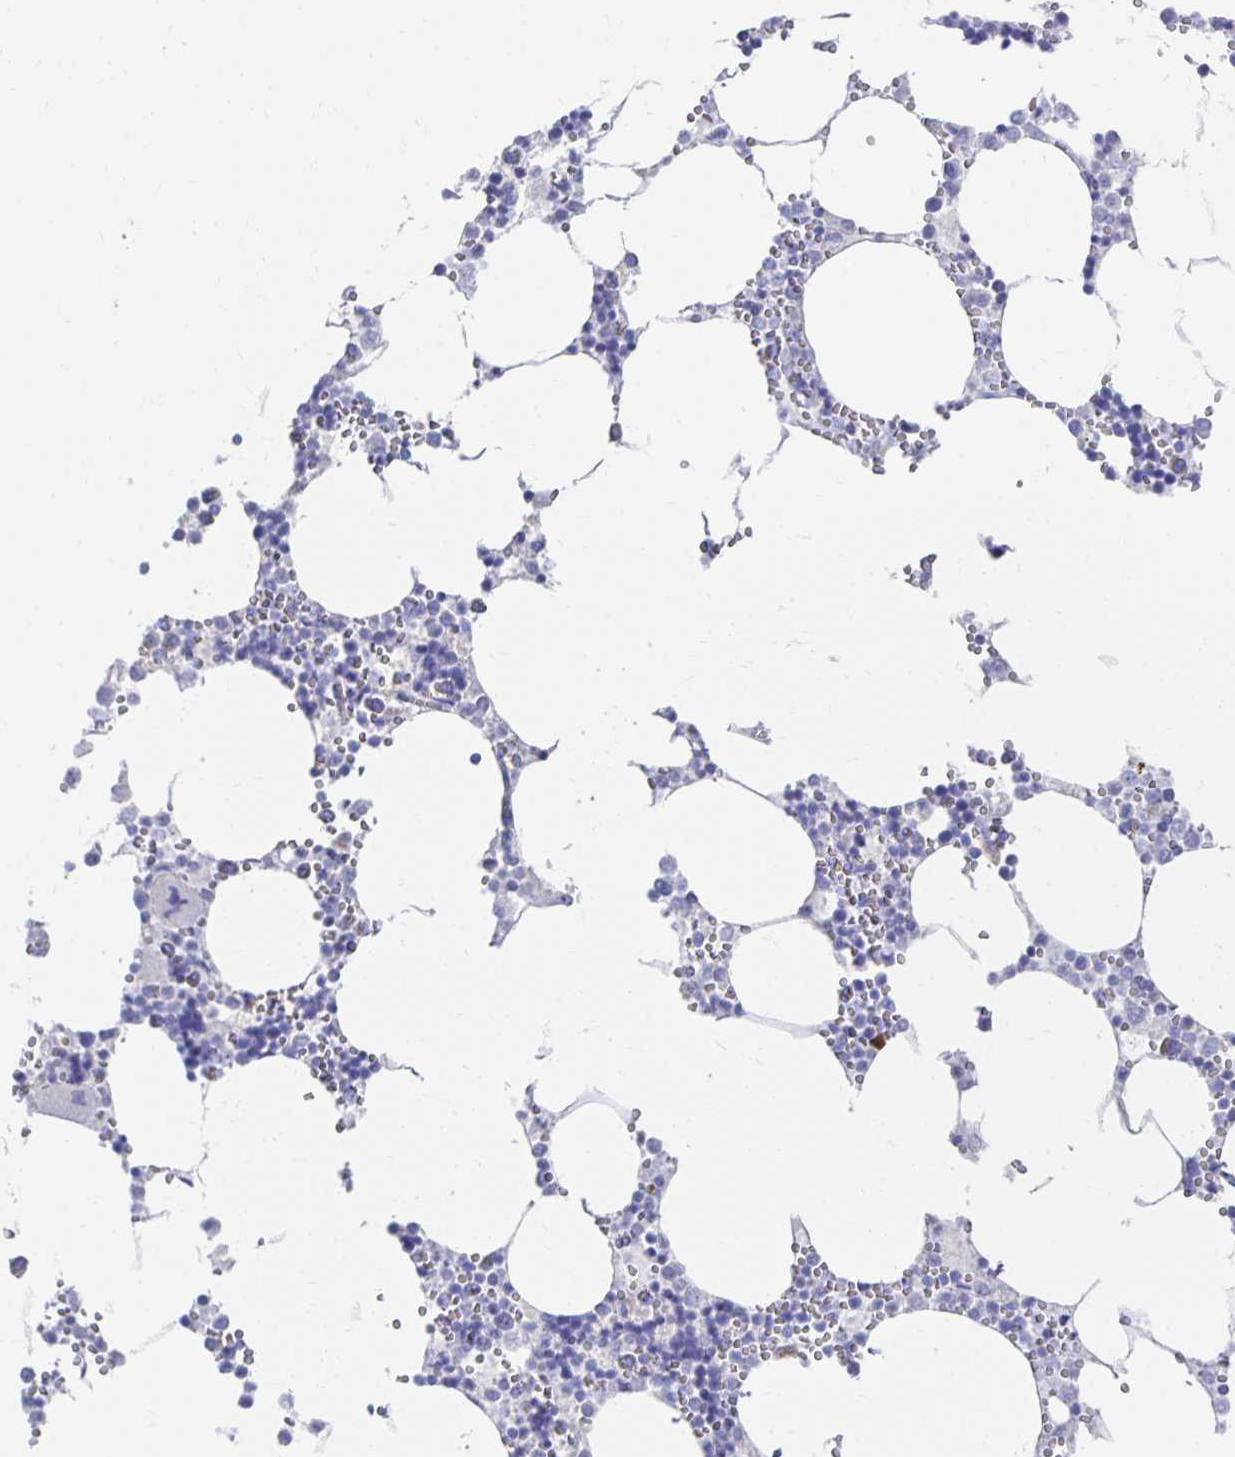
{"staining": {"intensity": "negative", "quantity": "none", "location": "none"}, "tissue": "bone marrow", "cell_type": "Hematopoietic cells", "image_type": "normal", "snomed": [{"axis": "morphology", "description": "Normal tissue, NOS"}, {"axis": "topography", "description": "Bone marrow"}], "caption": "Immunohistochemistry micrograph of benign human bone marrow stained for a protein (brown), which reveals no positivity in hematopoietic cells. (DAB (3,3'-diaminobenzidine) IHC visualized using brightfield microscopy, high magnification).", "gene": "PRDM7", "patient": {"sex": "male", "age": 54}}